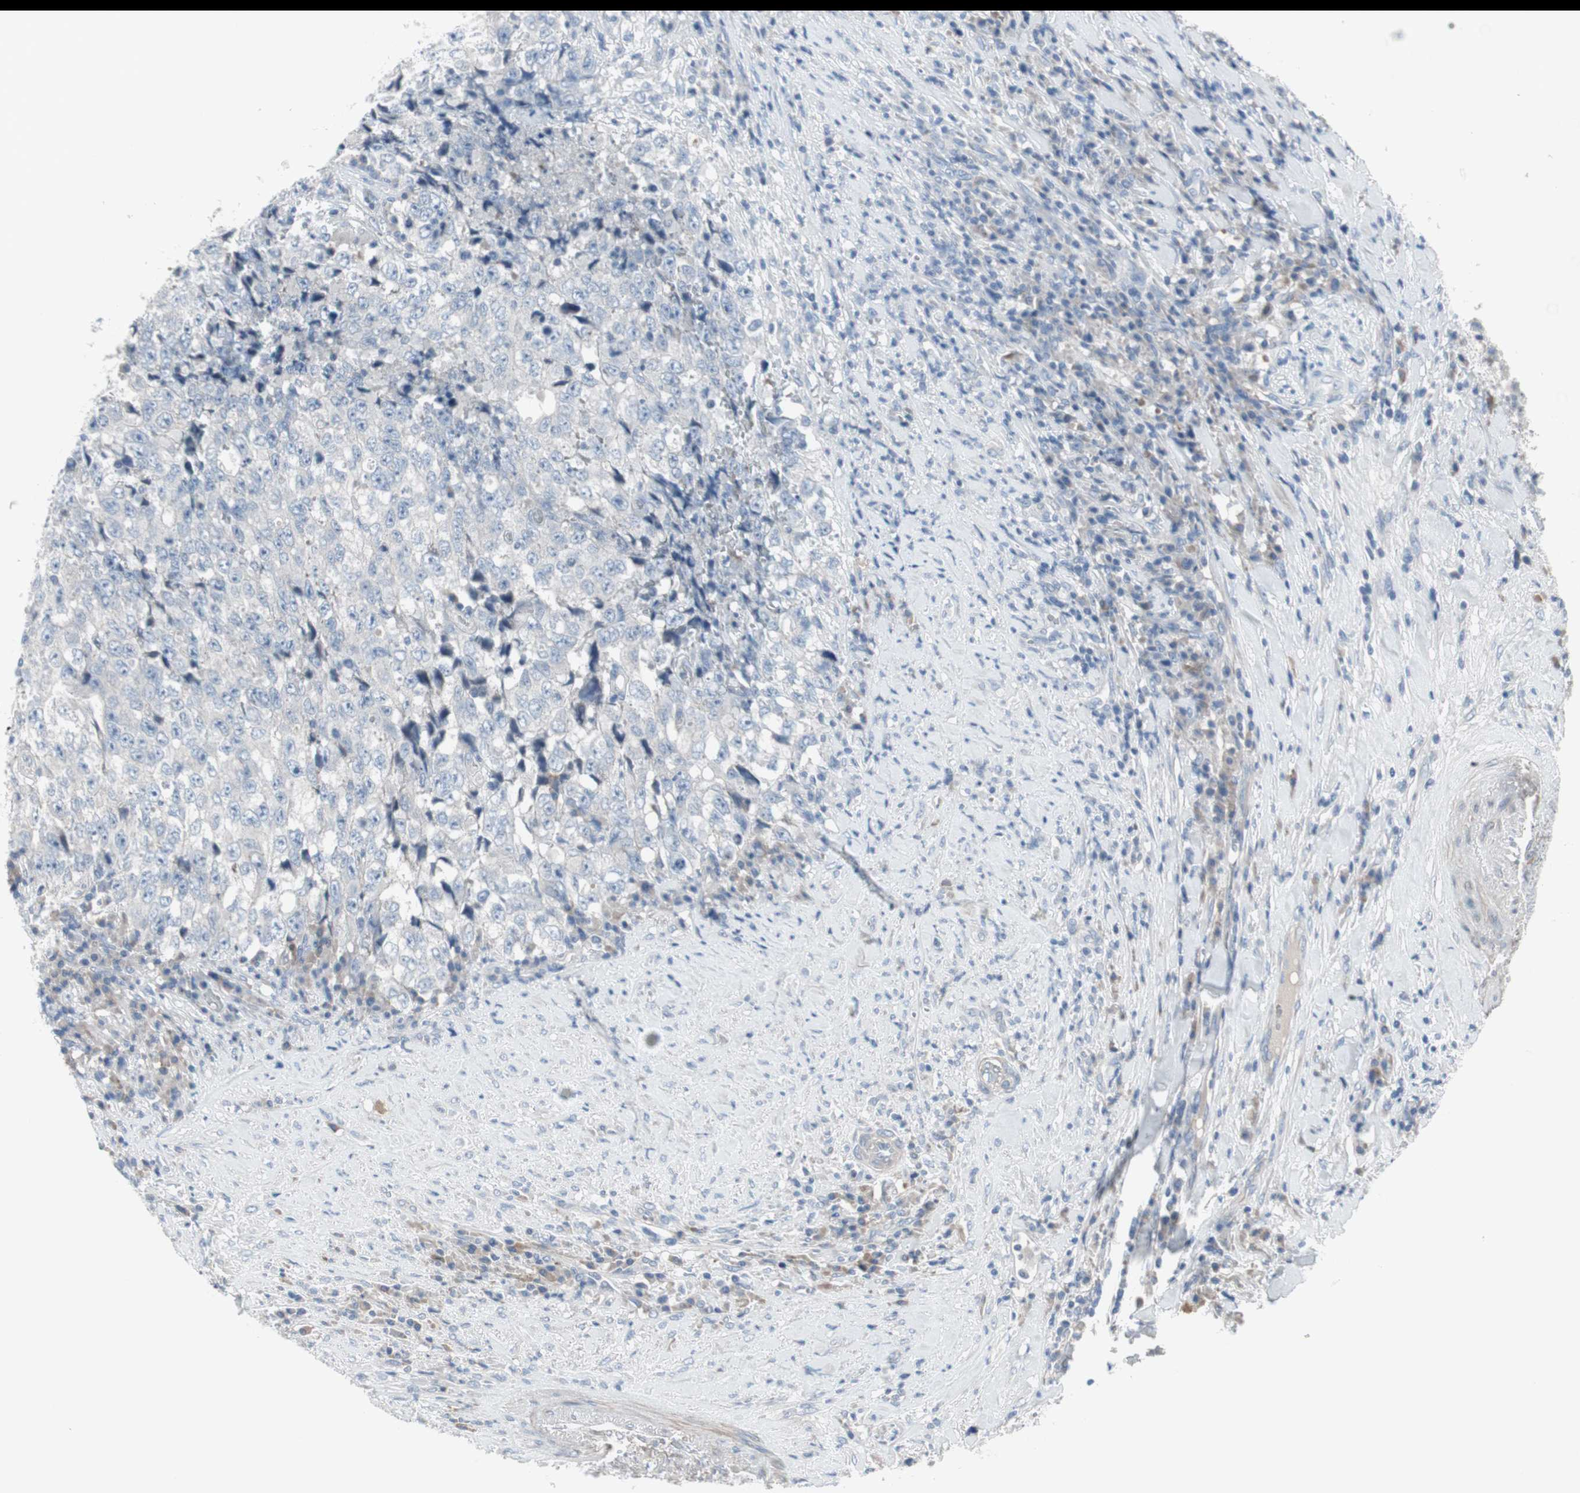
{"staining": {"intensity": "negative", "quantity": "none", "location": "none"}, "tissue": "testis cancer", "cell_type": "Tumor cells", "image_type": "cancer", "snomed": [{"axis": "morphology", "description": "Necrosis, NOS"}, {"axis": "morphology", "description": "Carcinoma, Embryonal, NOS"}, {"axis": "topography", "description": "Testis"}], "caption": "An IHC micrograph of embryonal carcinoma (testis) is shown. There is no staining in tumor cells of embryonal carcinoma (testis).", "gene": "PIGR", "patient": {"sex": "male", "age": 19}}